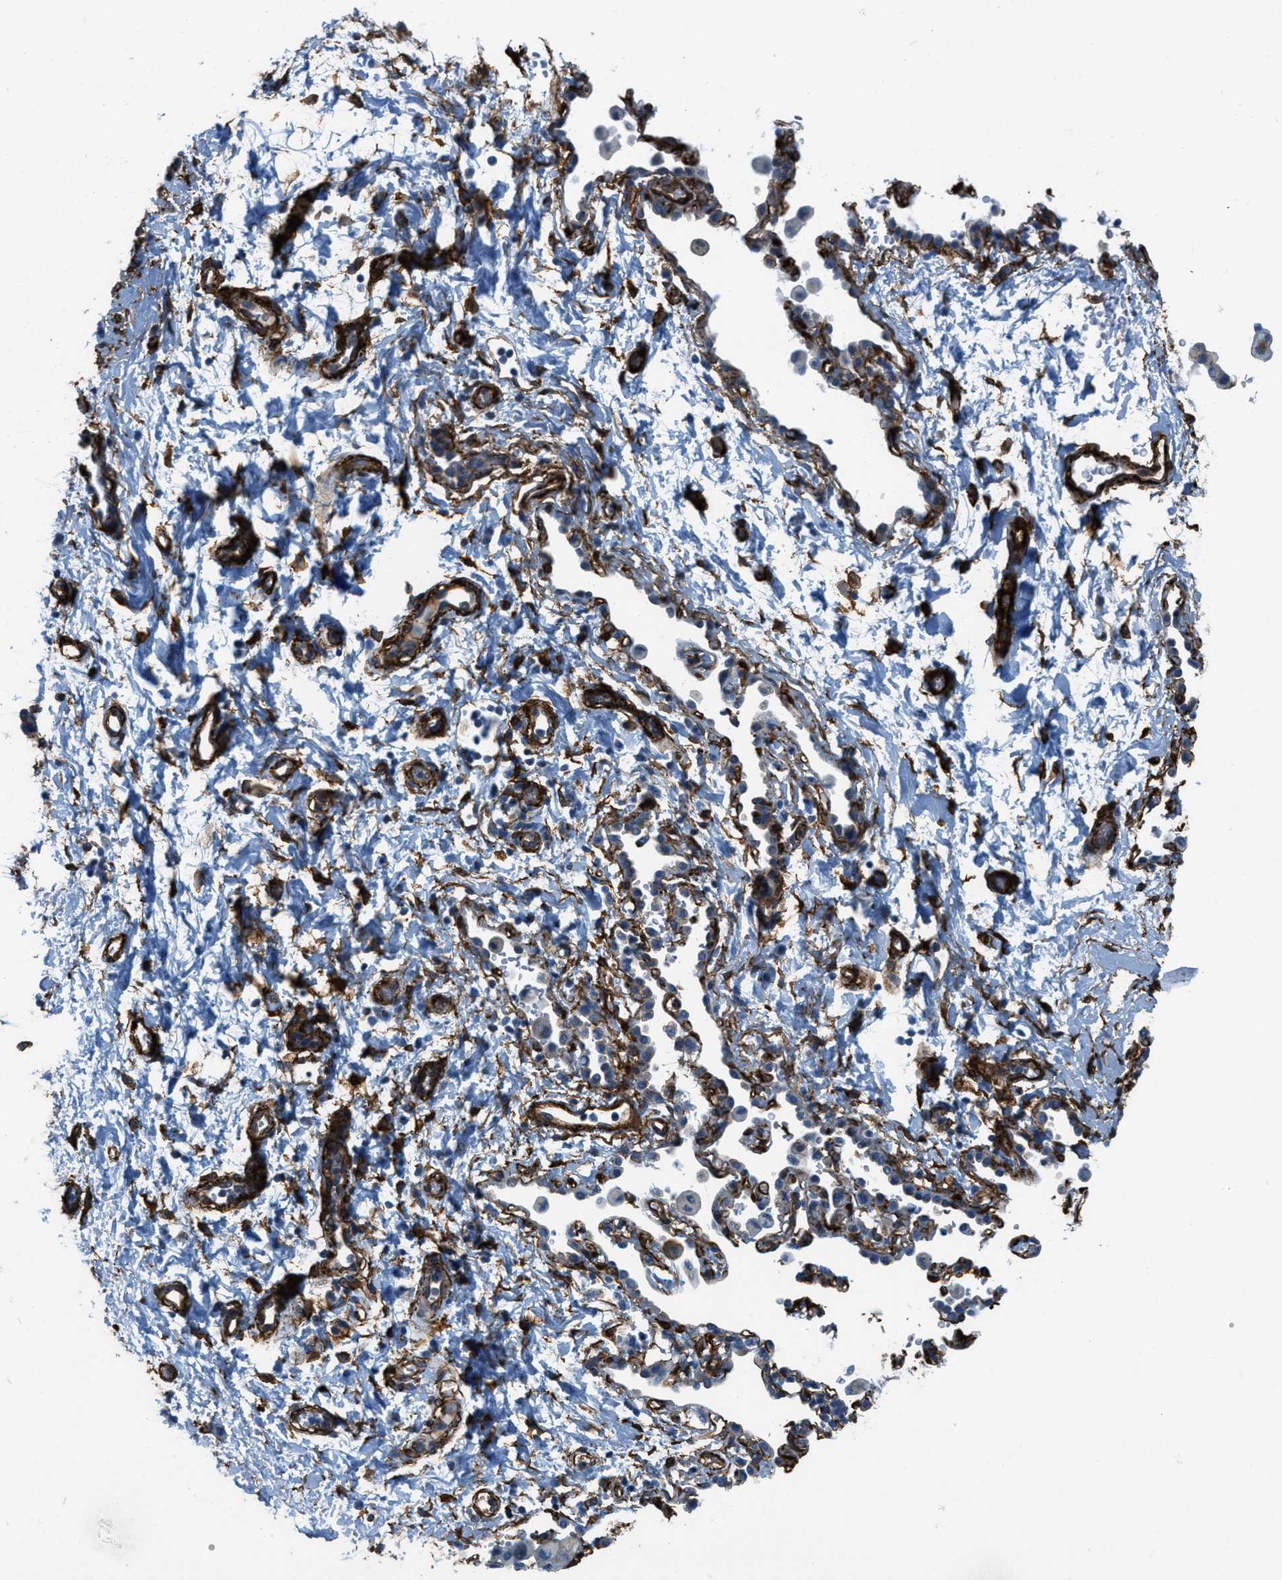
{"staining": {"intensity": "moderate", "quantity": ">75%", "location": "cytoplasmic/membranous"}, "tissue": "soft tissue", "cell_type": "Fibroblasts", "image_type": "normal", "snomed": [{"axis": "morphology", "description": "Normal tissue, NOS"}, {"axis": "topography", "description": "Cartilage tissue"}, {"axis": "topography", "description": "Bronchus"}], "caption": "This is a histology image of IHC staining of benign soft tissue, which shows moderate expression in the cytoplasmic/membranous of fibroblasts.", "gene": "CALD1", "patient": {"sex": "female", "age": 53}}